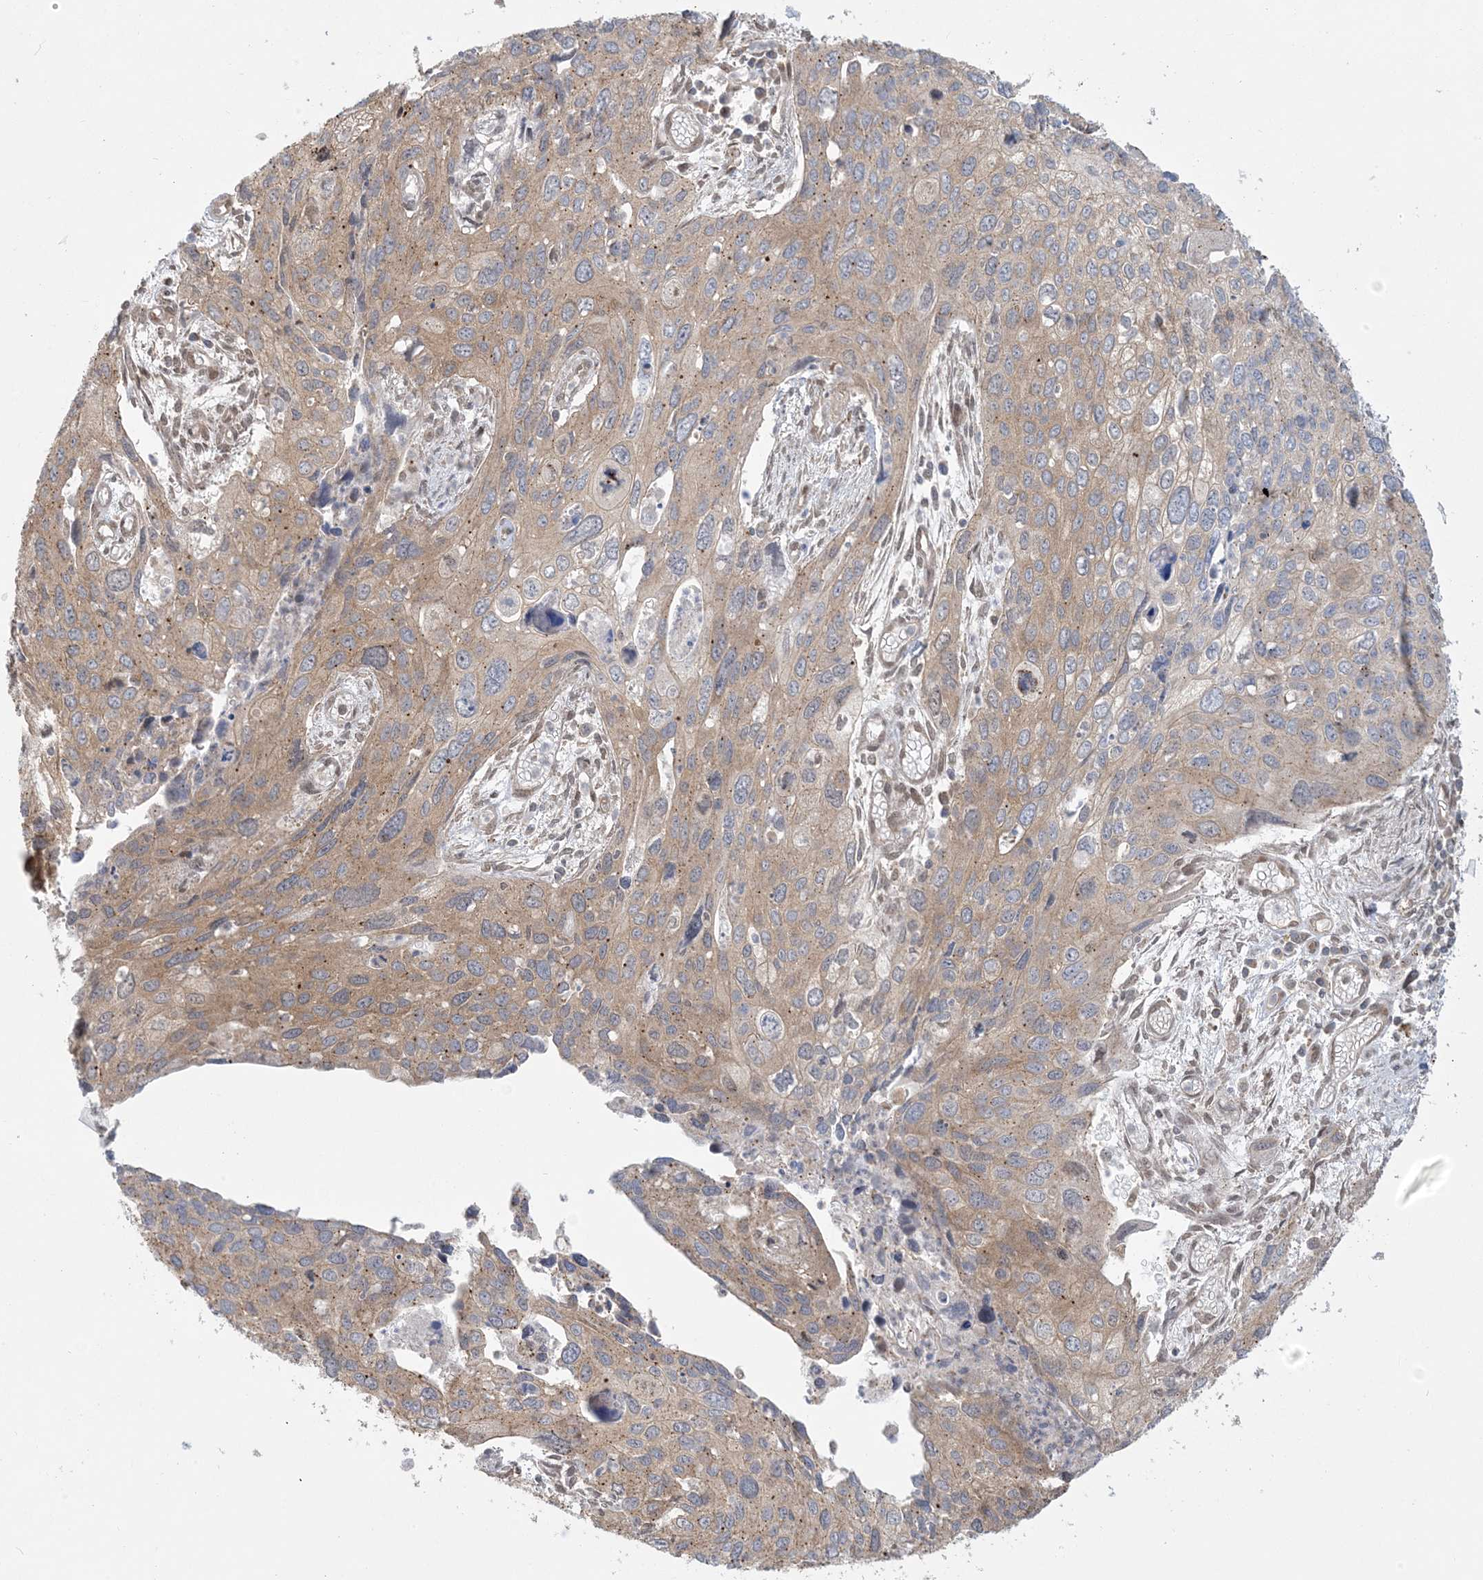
{"staining": {"intensity": "weak", "quantity": ">75%", "location": "cytoplasmic/membranous"}, "tissue": "cervical cancer", "cell_type": "Tumor cells", "image_type": "cancer", "snomed": [{"axis": "morphology", "description": "Squamous cell carcinoma, NOS"}, {"axis": "topography", "description": "Cervix"}], "caption": "Immunohistochemical staining of cervical cancer displays weak cytoplasmic/membranous protein positivity in approximately >75% of tumor cells. (DAB (3,3'-diaminobenzidine) = brown stain, brightfield microscopy at high magnification).", "gene": "ABCF3", "patient": {"sex": "female", "age": 55}}